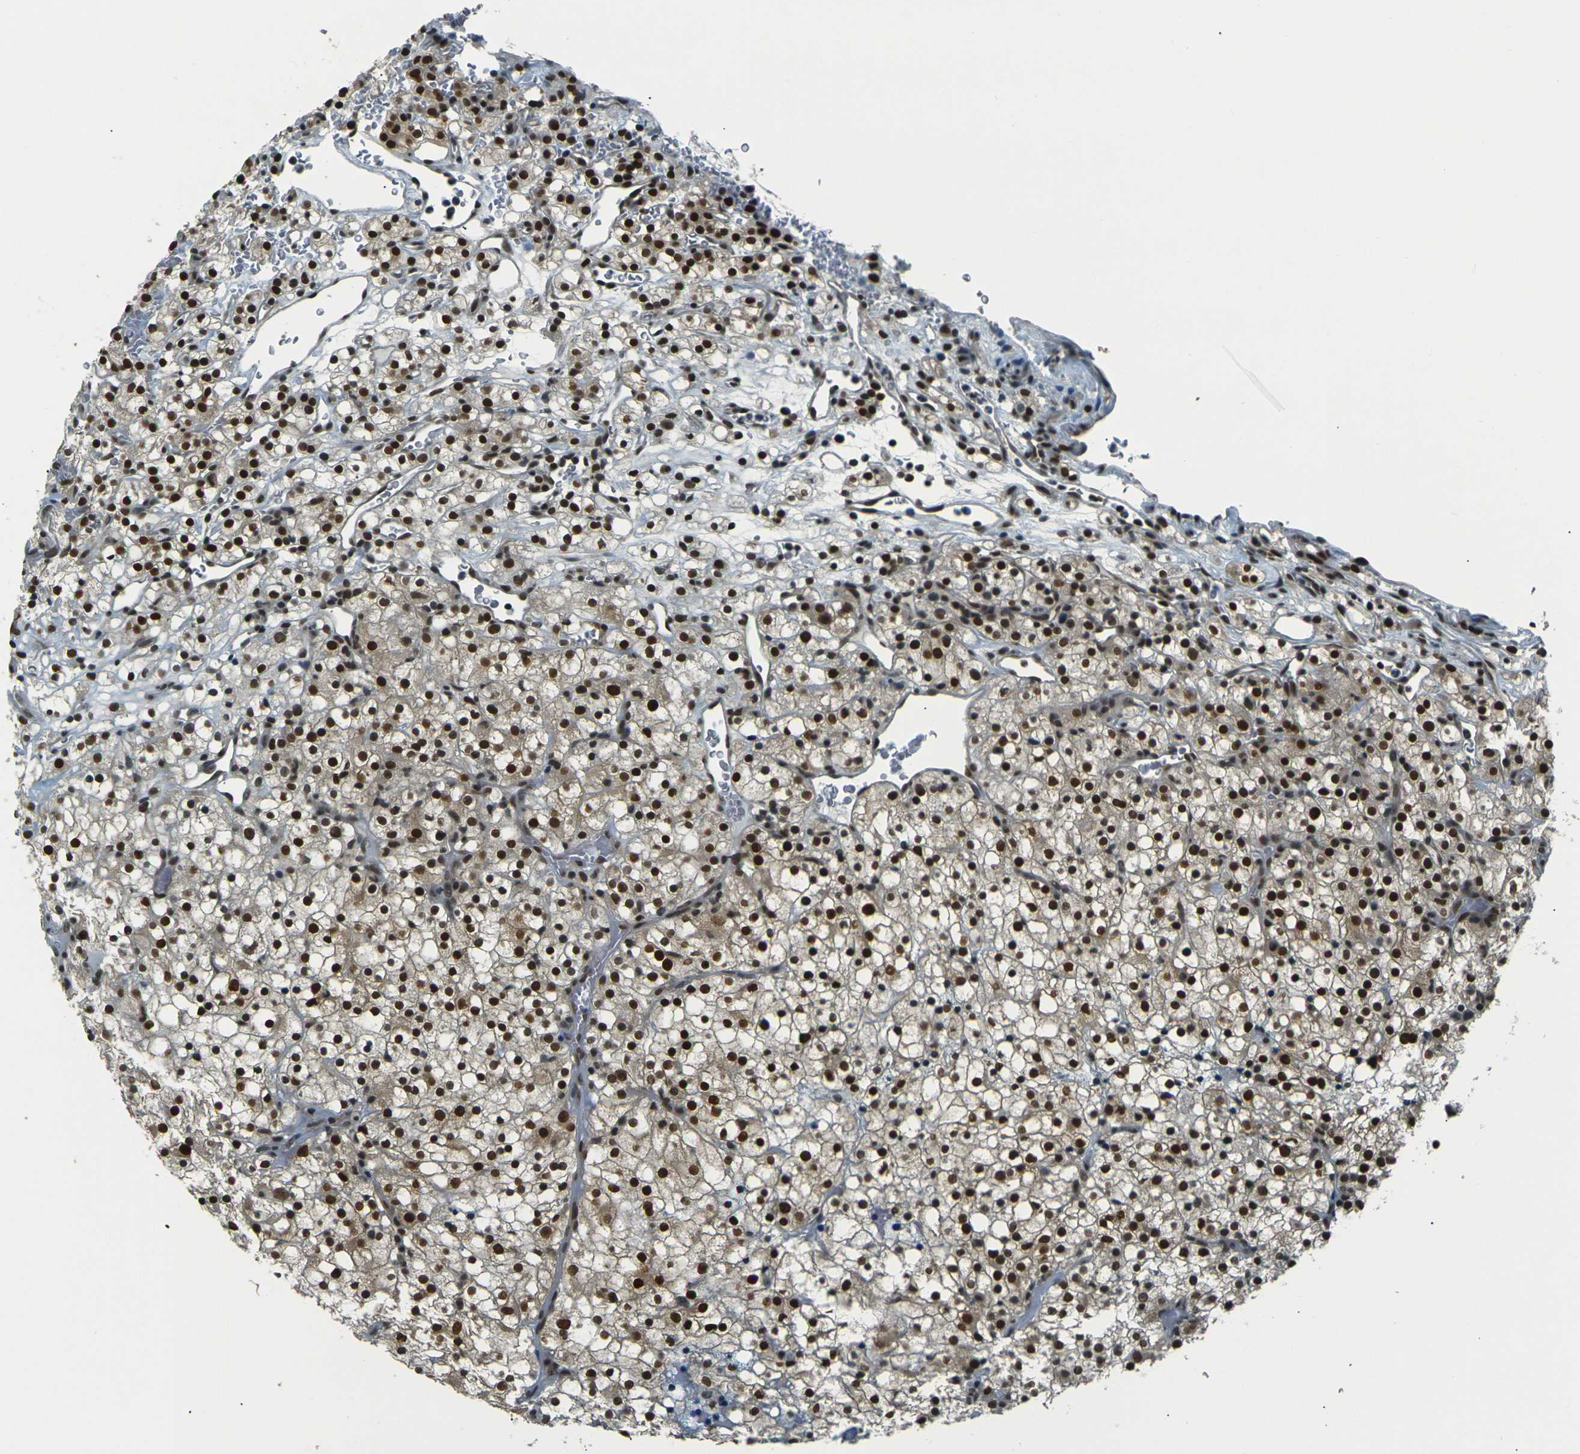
{"staining": {"intensity": "strong", "quantity": ">75%", "location": "nuclear"}, "tissue": "renal cancer", "cell_type": "Tumor cells", "image_type": "cancer", "snomed": [{"axis": "morphology", "description": "Normal tissue, NOS"}, {"axis": "morphology", "description": "Adenocarcinoma, NOS"}, {"axis": "topography", "description": "Kidney"}], "caption": "Immunohistochemistry (IHC) micrograph of neoplastic tissue: human adenocarcinoma (renal) stained using IHC exhibits high levels of strong protein expression localized specifically in the nuclear of tumor cells, appearing as a nuclear brown color.", "gene": "NHEJ1", "patient": {"sex": "female", "age": 72}}